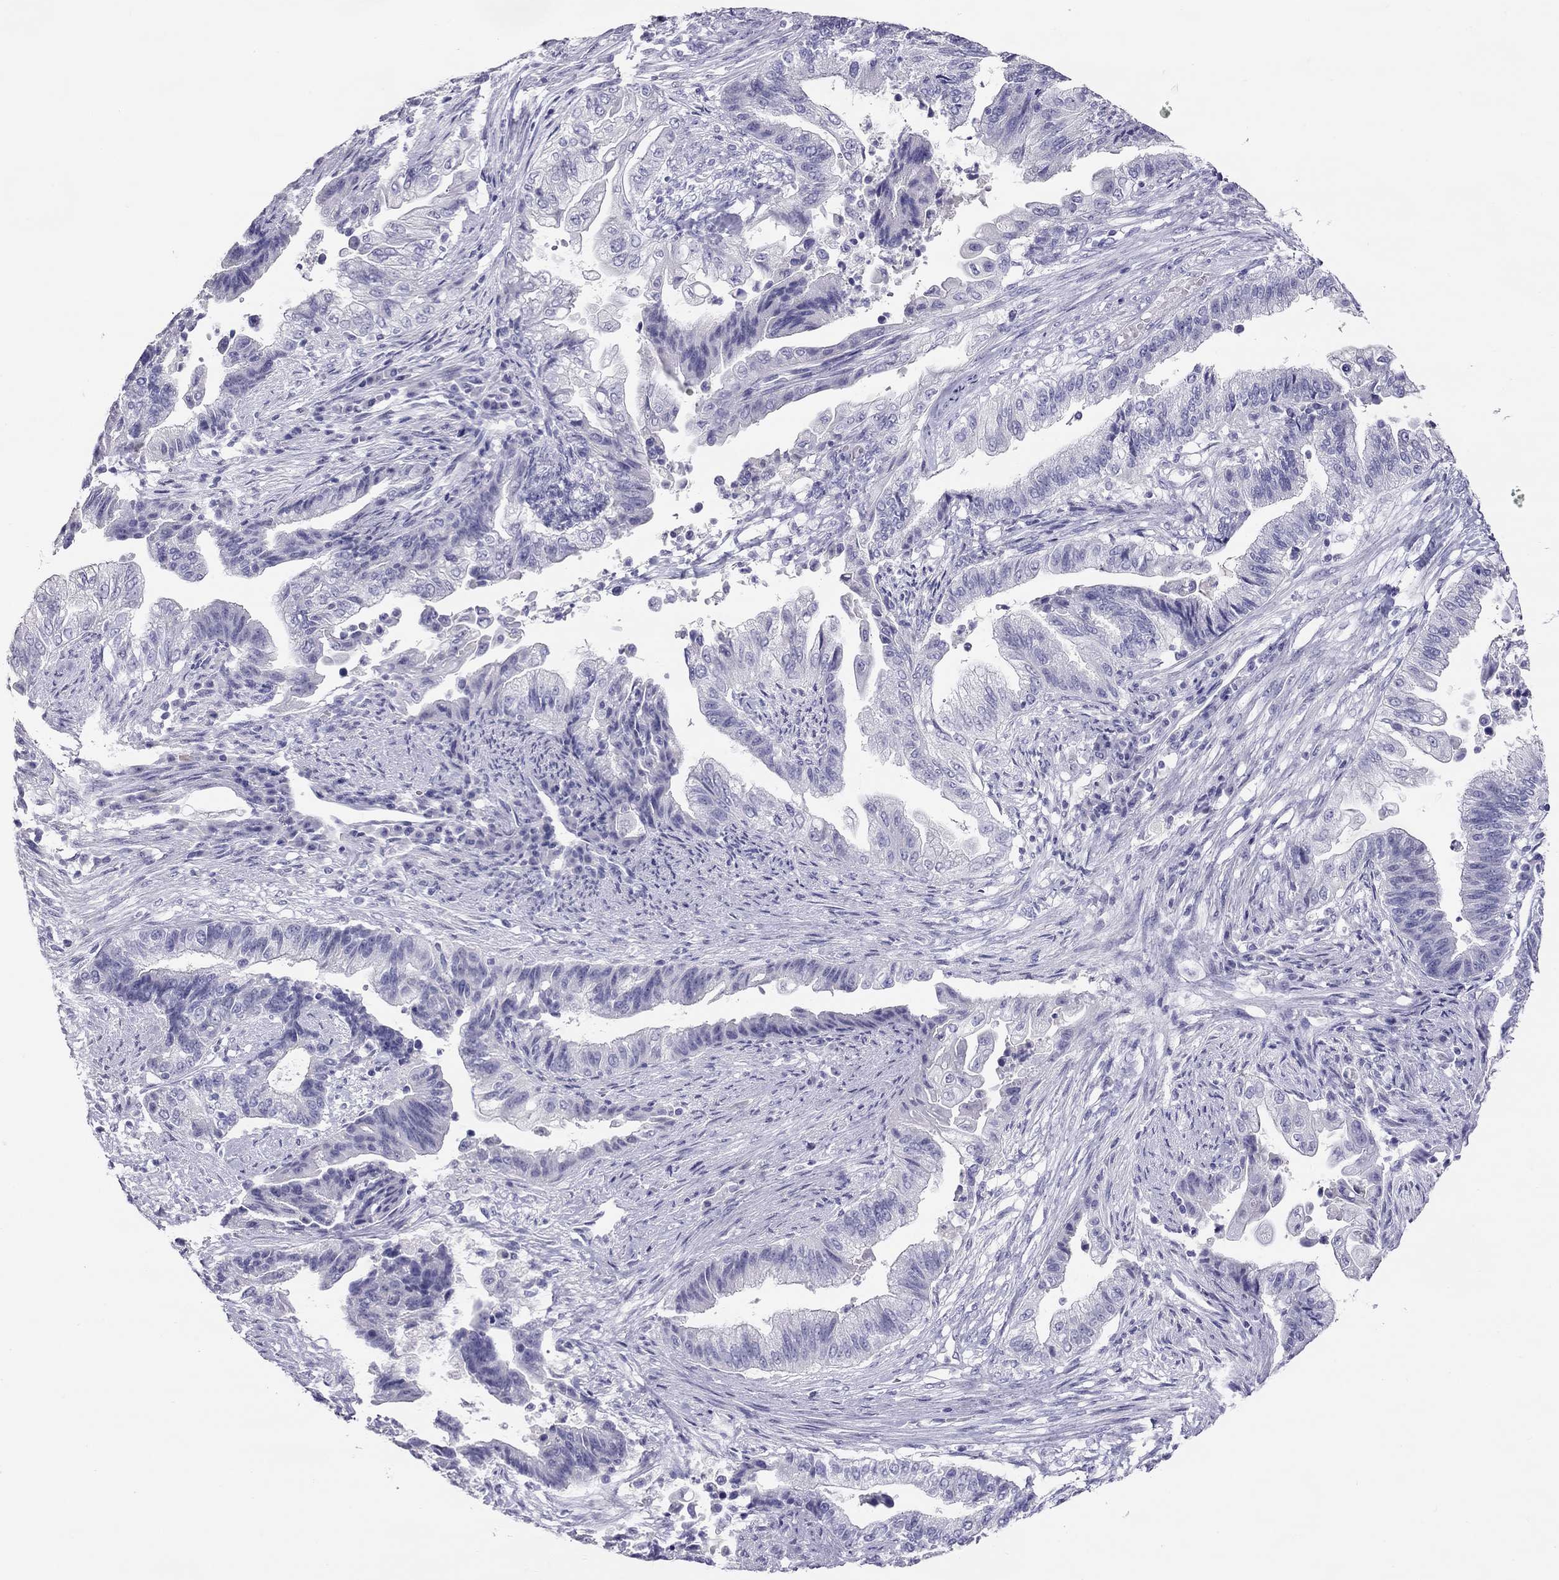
{"staining": {"intensity": "negative", "quantity": "none", "location": "none"}, "tissue": "endometrial cancer", "cell_type": "Tumor cells", "image_type": "cancer", "snomed": [{"axis": "morphology", "description": "Adenocarcinoma, NOS"}, {"axis": "topography", "description": "Uterus"}, {"axis": "topography", "description": "Endometrium"}], "caption": "Protein analysis of endometrial cancer reveals no significant staining in tumor cells.", "gene": "KCNV2", "patient": {"sex": "female", "age": 54}}